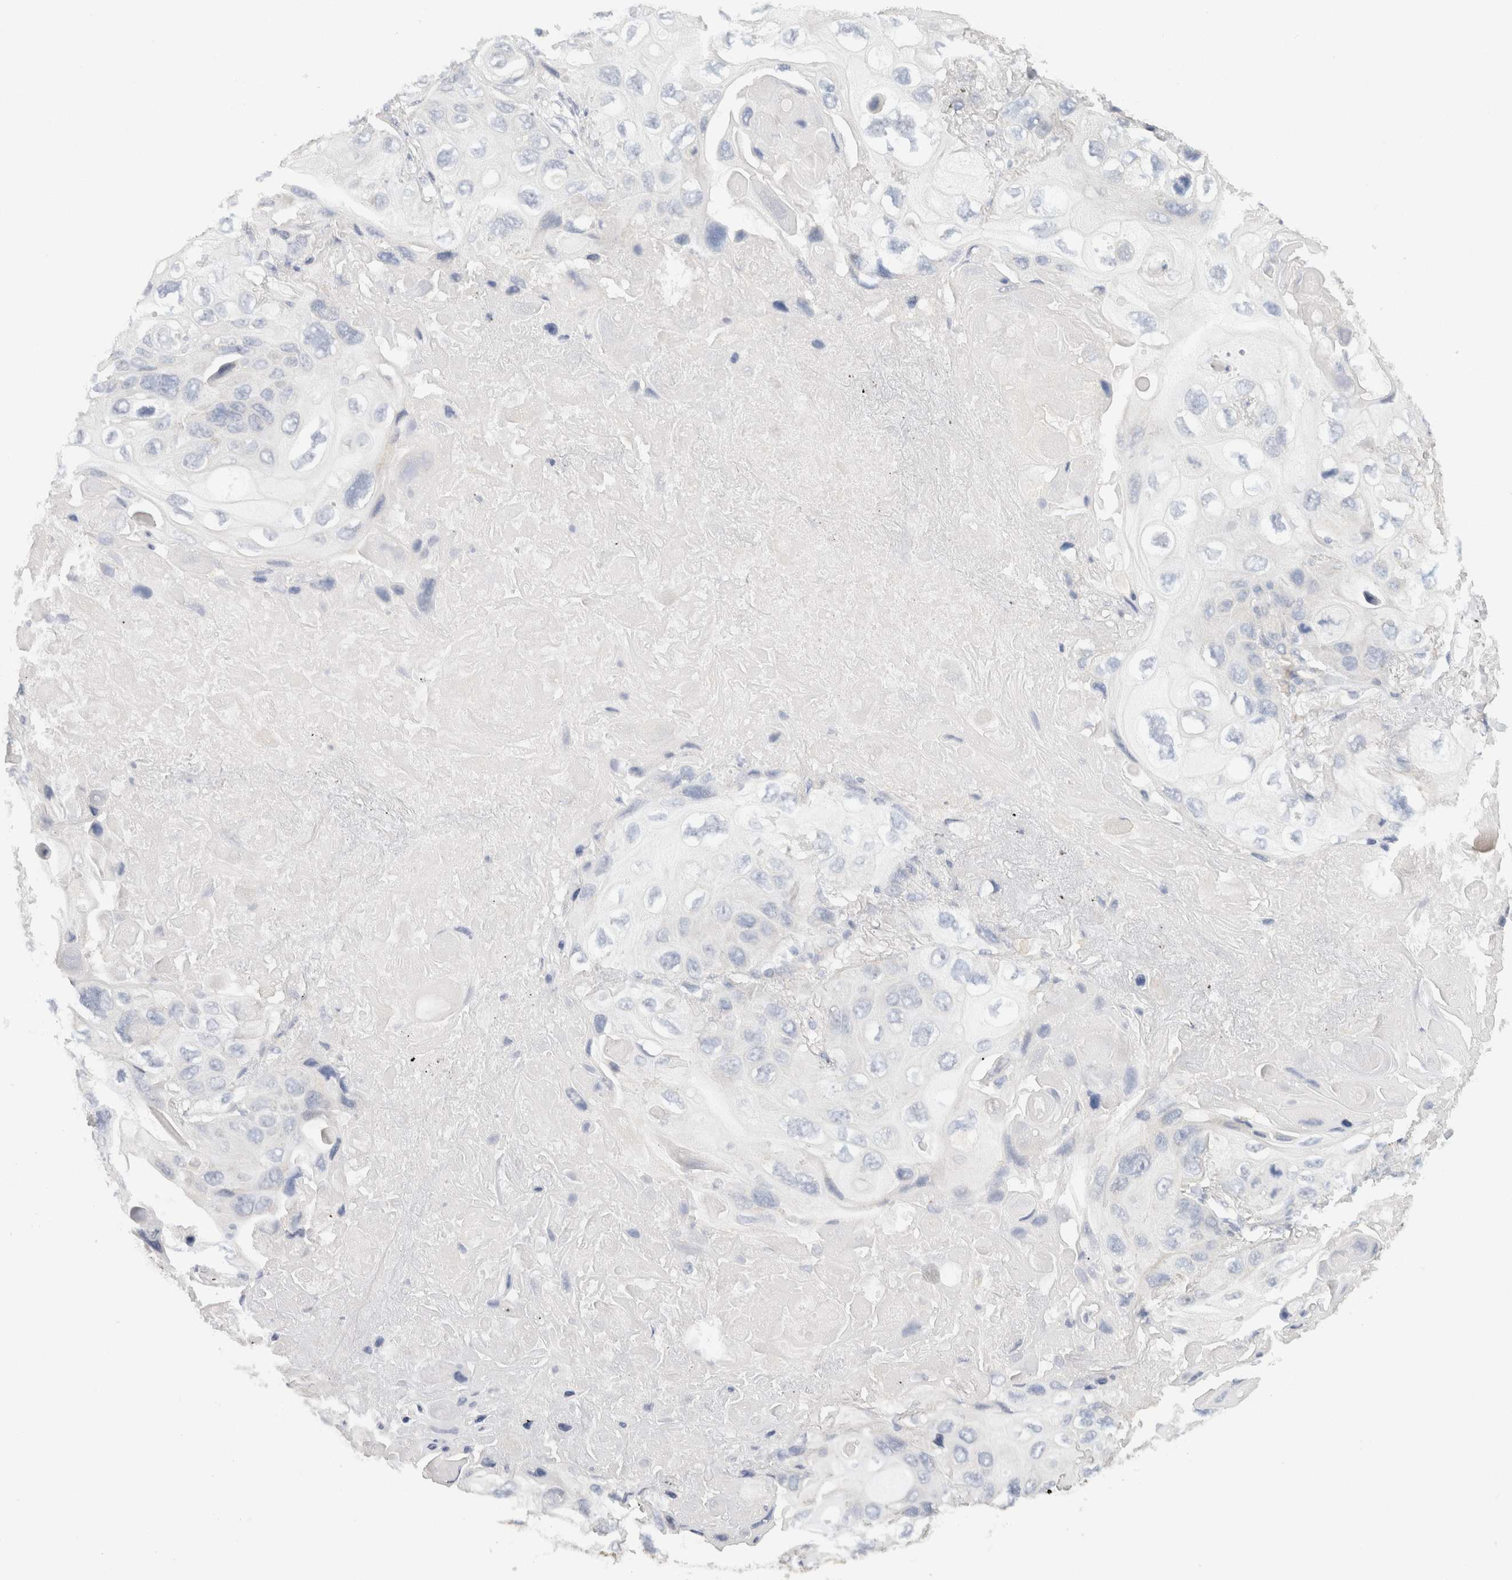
{"staining": {"intensity": "negative", "quantity": "none", "location": "none"}, "tissue": "lung cancer", "cell_type": "Tumor cells", "image_type": "cancer", "snomed": [{"axis": "morphology", "description": "Squamous cell carcinoma, NOS"}, {"axis": "topography", "description": "Lung"}], "caption": "Immunohistochemistry (IHC) micrograph of lung cancer stained for a protein (brown), which displays no staining in tumor cells.", "gene": "CHRM4", "patient": {"sex": "female", "age": 73}}